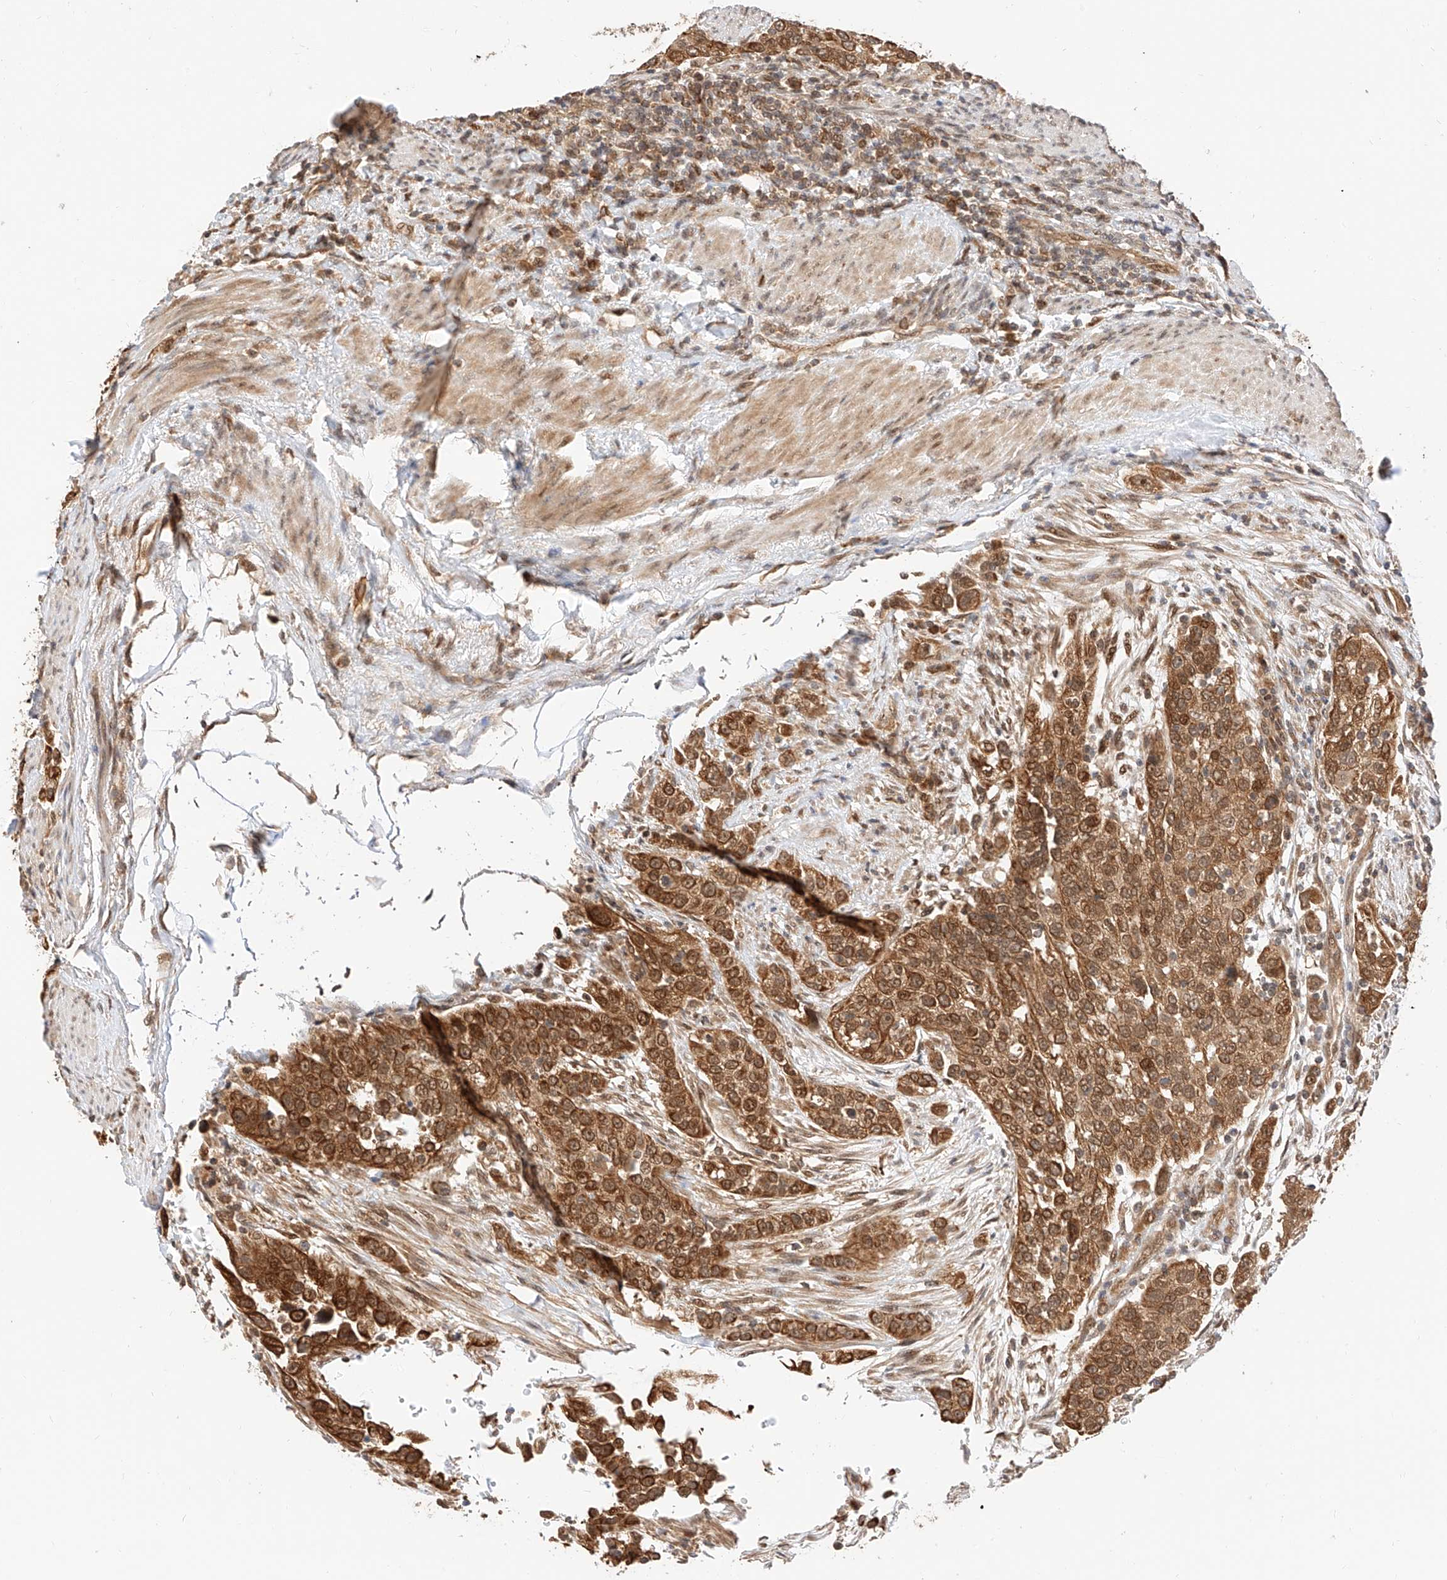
{"staining": {"intensity": "moderate", "quantity": ">75%", "location": "cytoplasmic/membranous,nuclear"}, "tissue": "urothelial cancer", "cell_type": "Tumor cells", "image_type": "cancer", "snomed": [{"axis": "morphology", "description": "Urothelial carcinoma, High grade"}, {"axis": "topography", "description": "Urinary bladder"}], "caption": "This is a histology image of immunohistochemistry (IHC) staining of high-grade urothelial carcinoma, which shows moderate expression in the cytoplasmic/membranous and nuclear of tumor cells.", "gene": "EIF4H", "patient": {"sex": "female", "age": 80}}